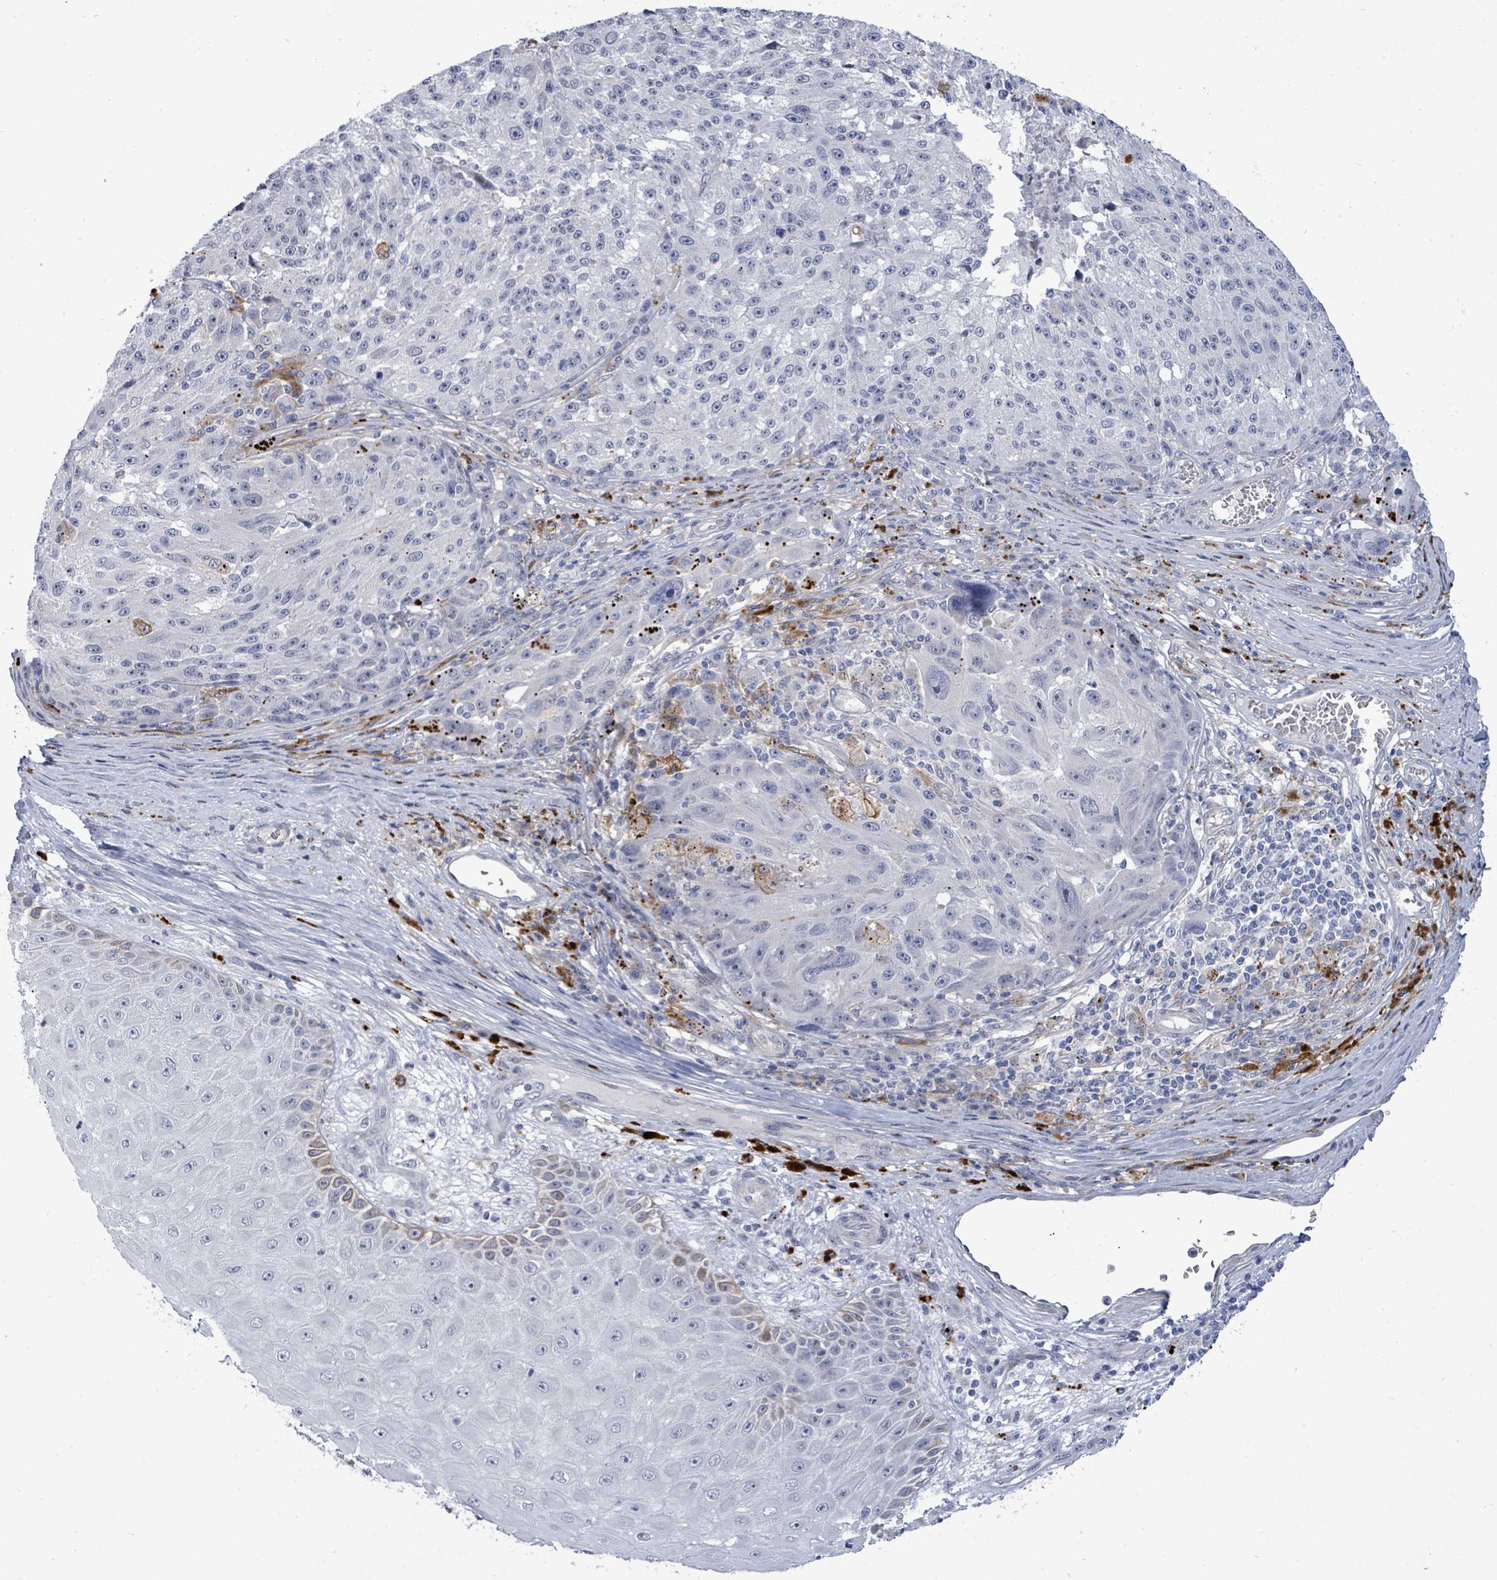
{"staining": {"intensity": "negative", "quantity": "none", "location": "none"}, "tissue": "melanoma", "cell_type": "Tumor cells", "image_type": "cancer", "snomed": [{"axis": "morphology", "description": "Malignant melanoma, NOS"}, {"axis": "topography", "description": "Skin"}], "caption": "A high-resolution image shows immunohistochemistry staining of melanoma, which reveals no significant positivity in tumor cells. (Stains: DAB (3,3'-diaminobenzidine) immunohistochemistry with hematoxylin counter stain, Microscopy: brightfield microscopy at high magnification).", "gene": "CT45A5", "patient": {"sex": "male", "age": 53}}